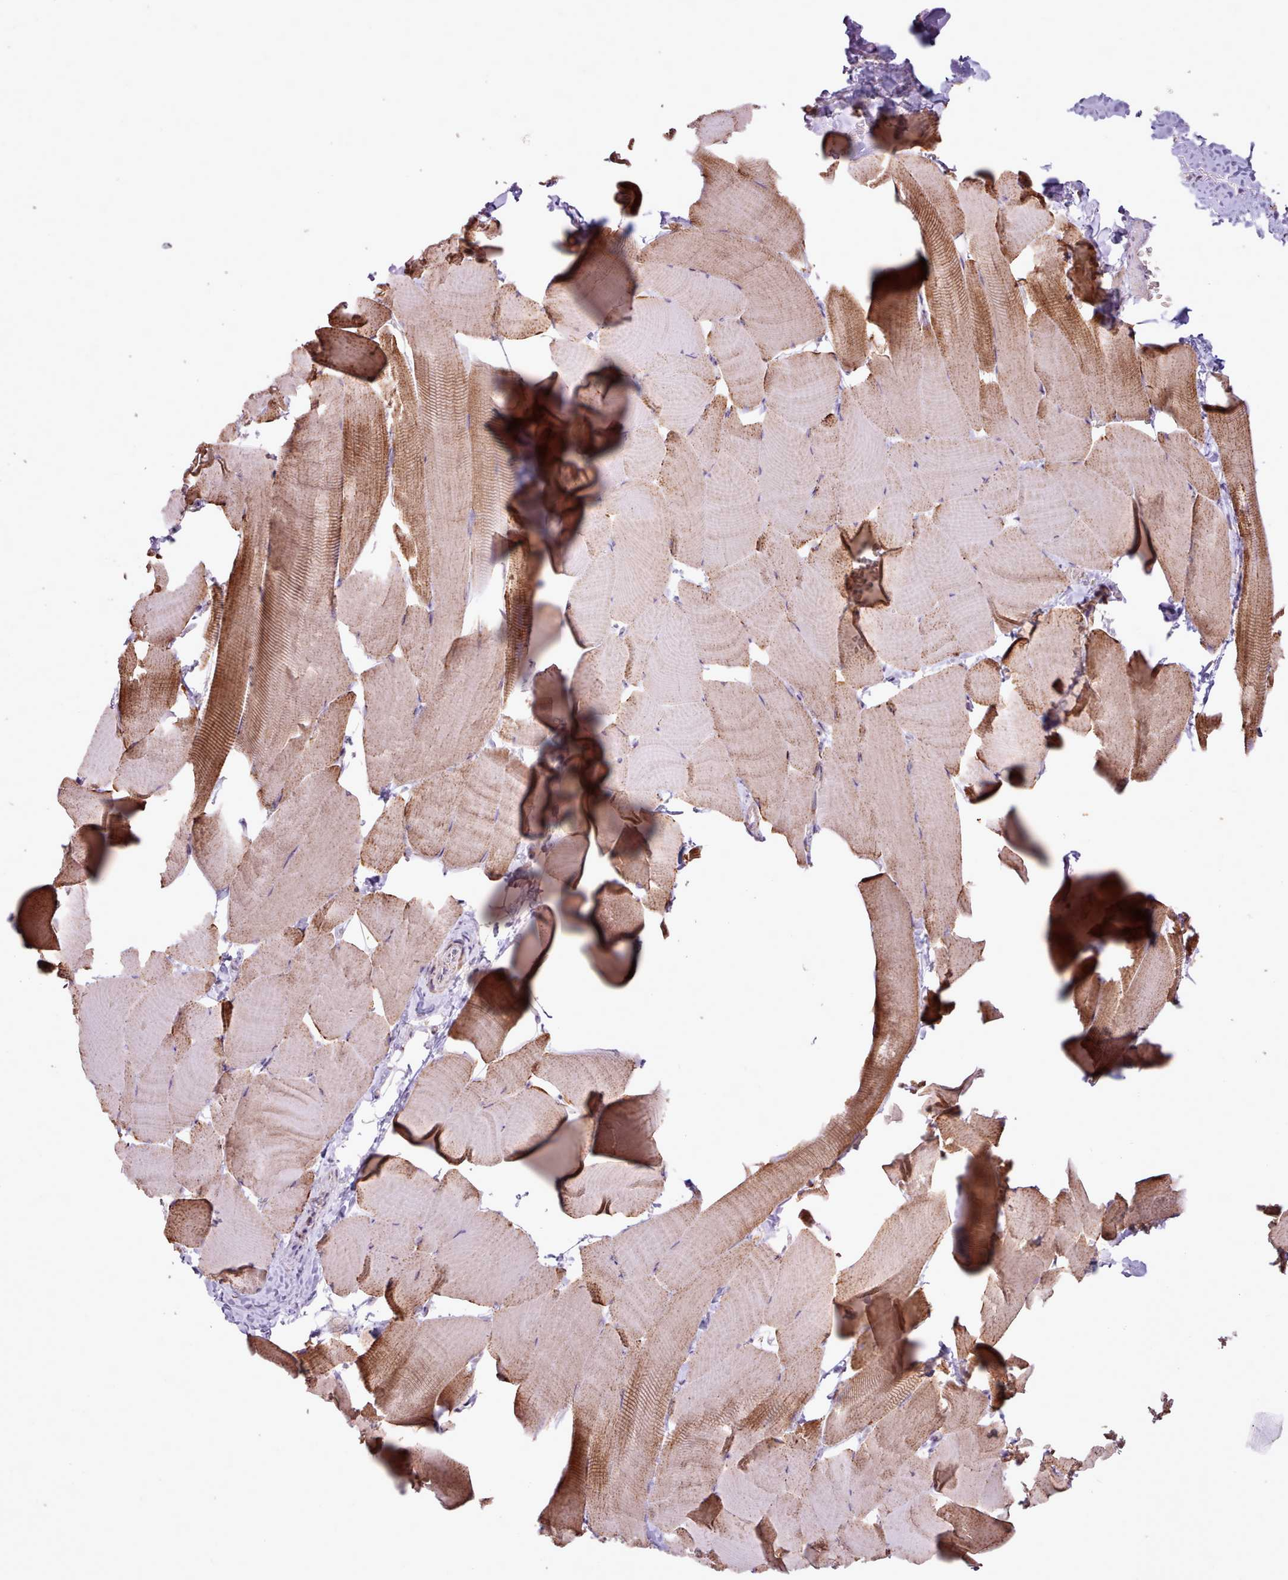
{"staining": {"intensity": "moderate", "quantity": "25%-75%", "location": "cytoplasmic/membranous"}, "tissue": "skeletal muscle", "cell_type": "Myocytes", "image_type": "normal", "snomed": [{"axis": "morphology", "description": "Normal tissue, NOS"}, {"axis": "topography", "description": "Skeletal muscle"}], "caption": "High-magnification brightfield microscopy of unremarkable skeletal muscle stained with DAB (brown) and counterstained with hematoxylin (blue). myocytes exhibit moderate cytoplasmic/membranous expression is appreciated in about25%-75% of cells.", "gene": "LIN7C", "patient": {"sex": "male", "age": 25}}